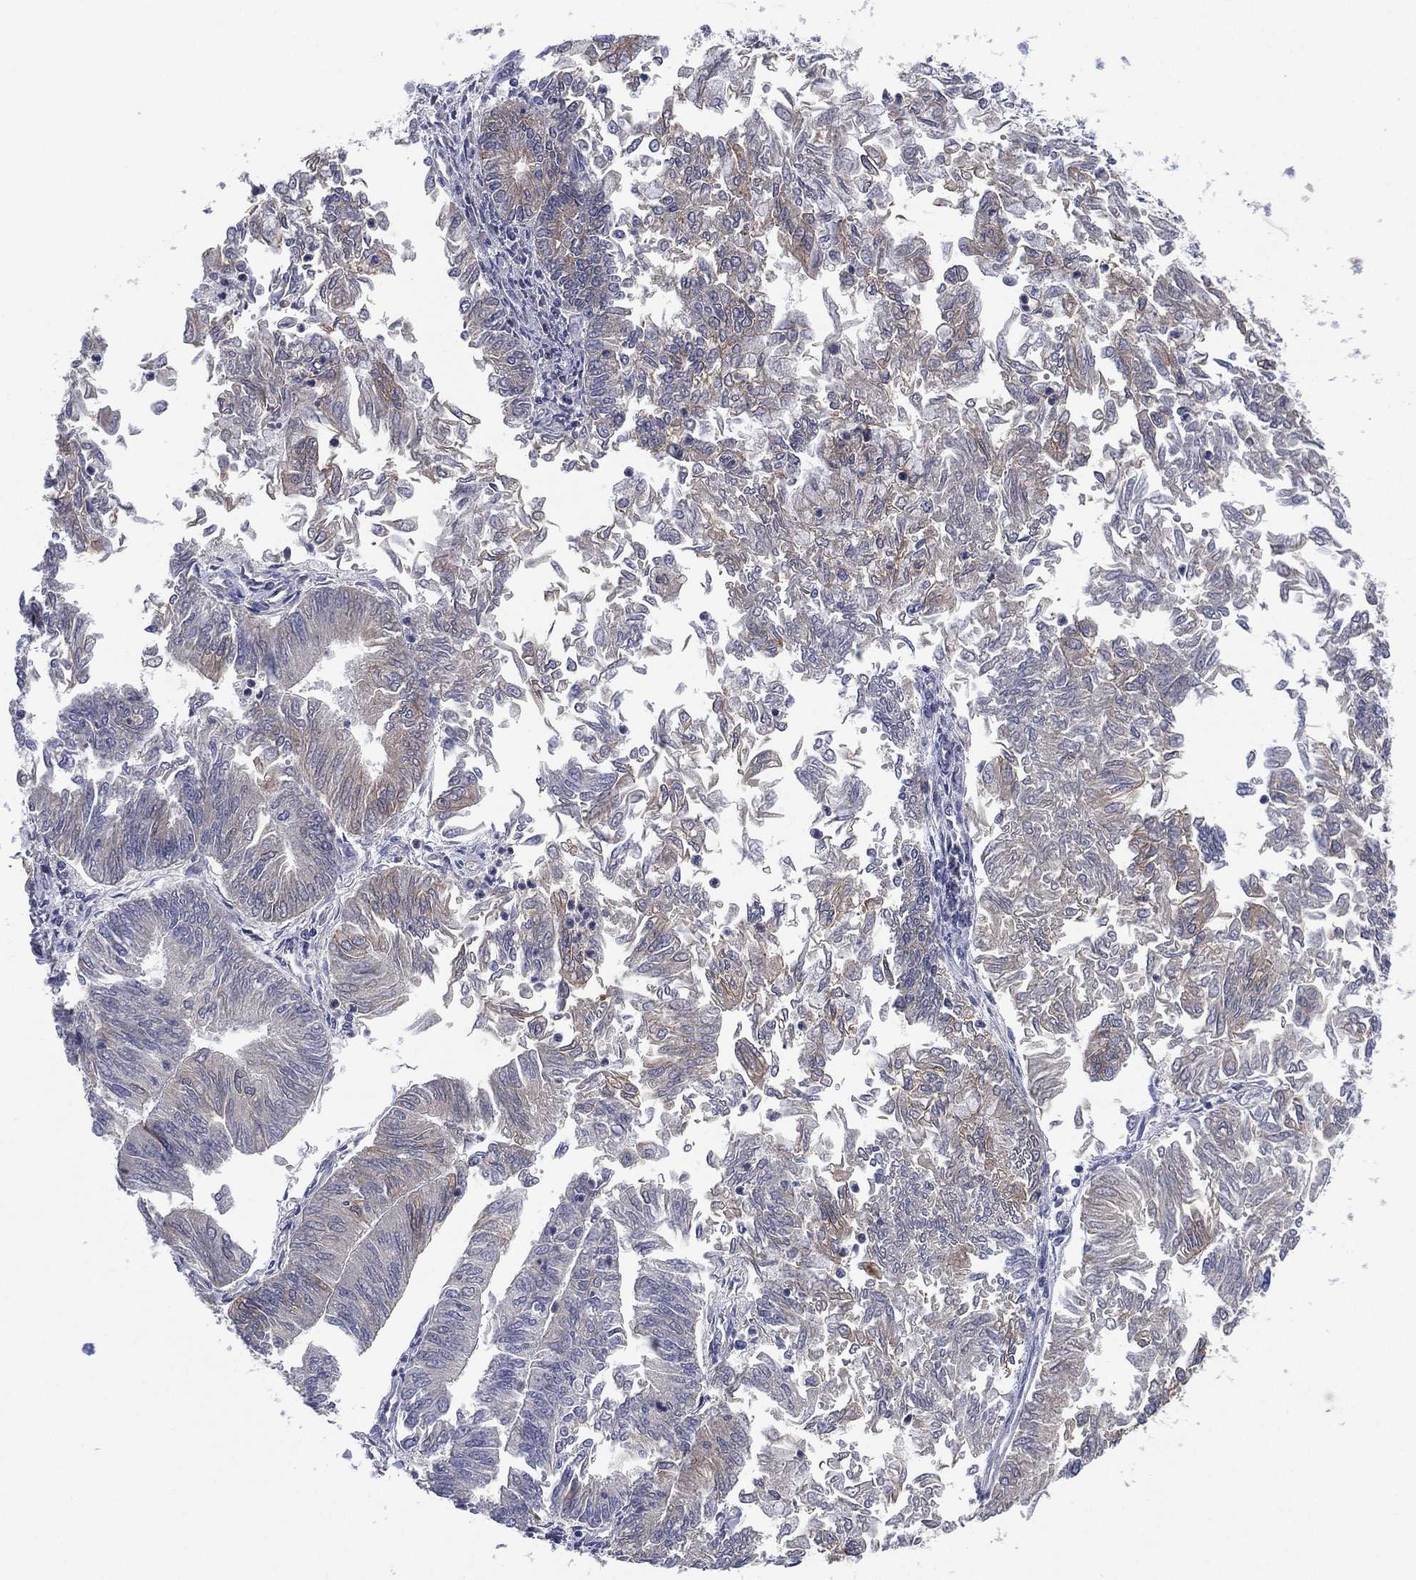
{"staining": {"intensity": "negative", "quantity": "none", "location": "none"}, "tissue": "endometrial cancer", "cell_type": "Tumor cells", "image_type": "cancer", "snomed": [{"axis": "morphology", "description": "Adenocarcinoma, NOS"}, {"axis": "topography", "description": "Endometrium"}], "caption": "The photomicrograph reveals no staining of tumor cells in endometrial cancer. (Stains: DAB immunohistochemistry (IHC) with hematoxylin counter stain, Microscopy: brightfield microscopy at high magnification).", "gene": "MPP7", "patient": {"sex": "female", "age": 59}}